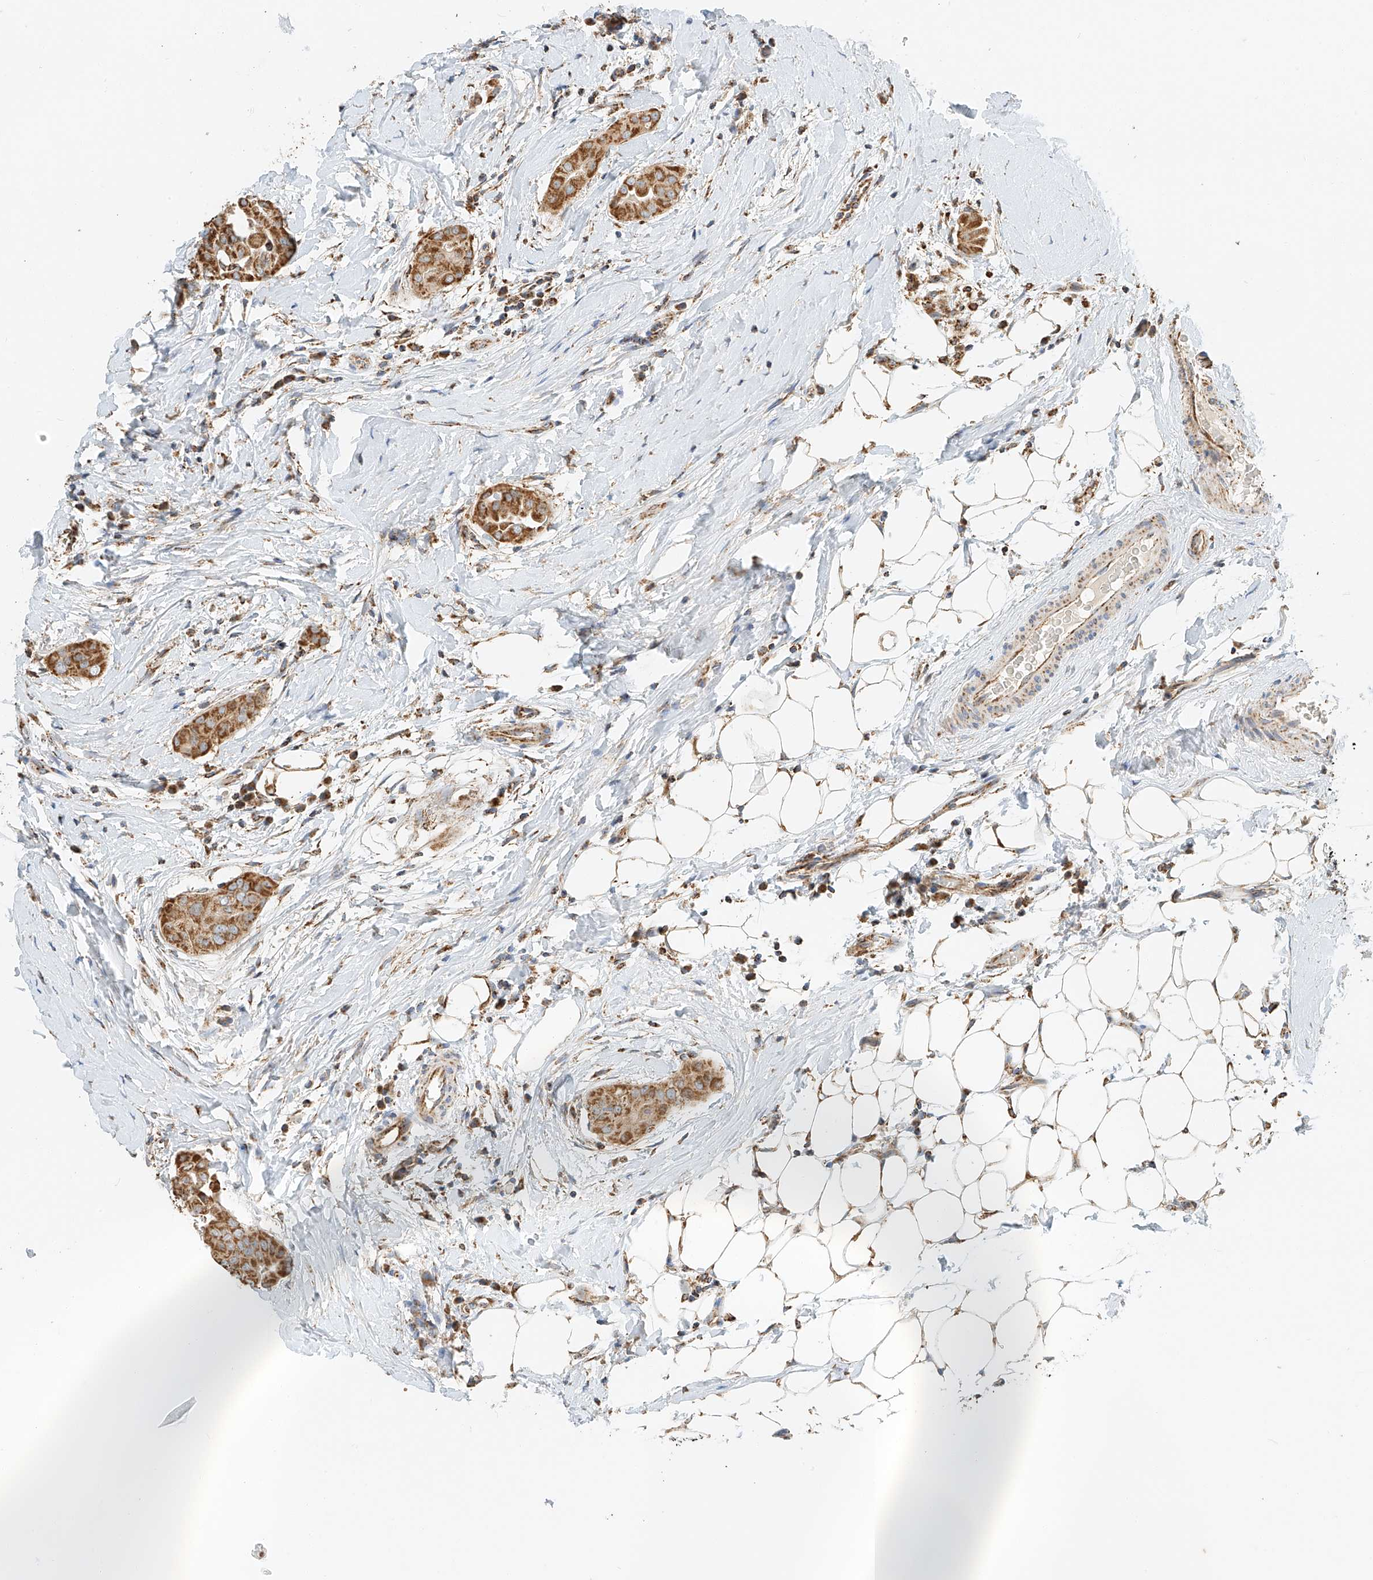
{"staining": {"intensity": "moderate", "quantity": ">75%", "location": "cytoplasmic/membranous"}, "tissue": "thyroid cancer", "cell_type": "Tumor cells", "image_type": "cancer", "snomed": [{"axis": "morphology", "description": "Papillary adenocarcinoma, NOS"}, {"axis": "topography", "description": "Thyroid gland"}], "caption": "Thyroid cancer (papillary adenocarcinoma) tissue reveals moderate cytoplasmic/membranous staining in about >75% of tumor cells, visualized by immunohistochemistry.", "gene": "YIPF7", "patient": {"sex": "male", "age": 33}}